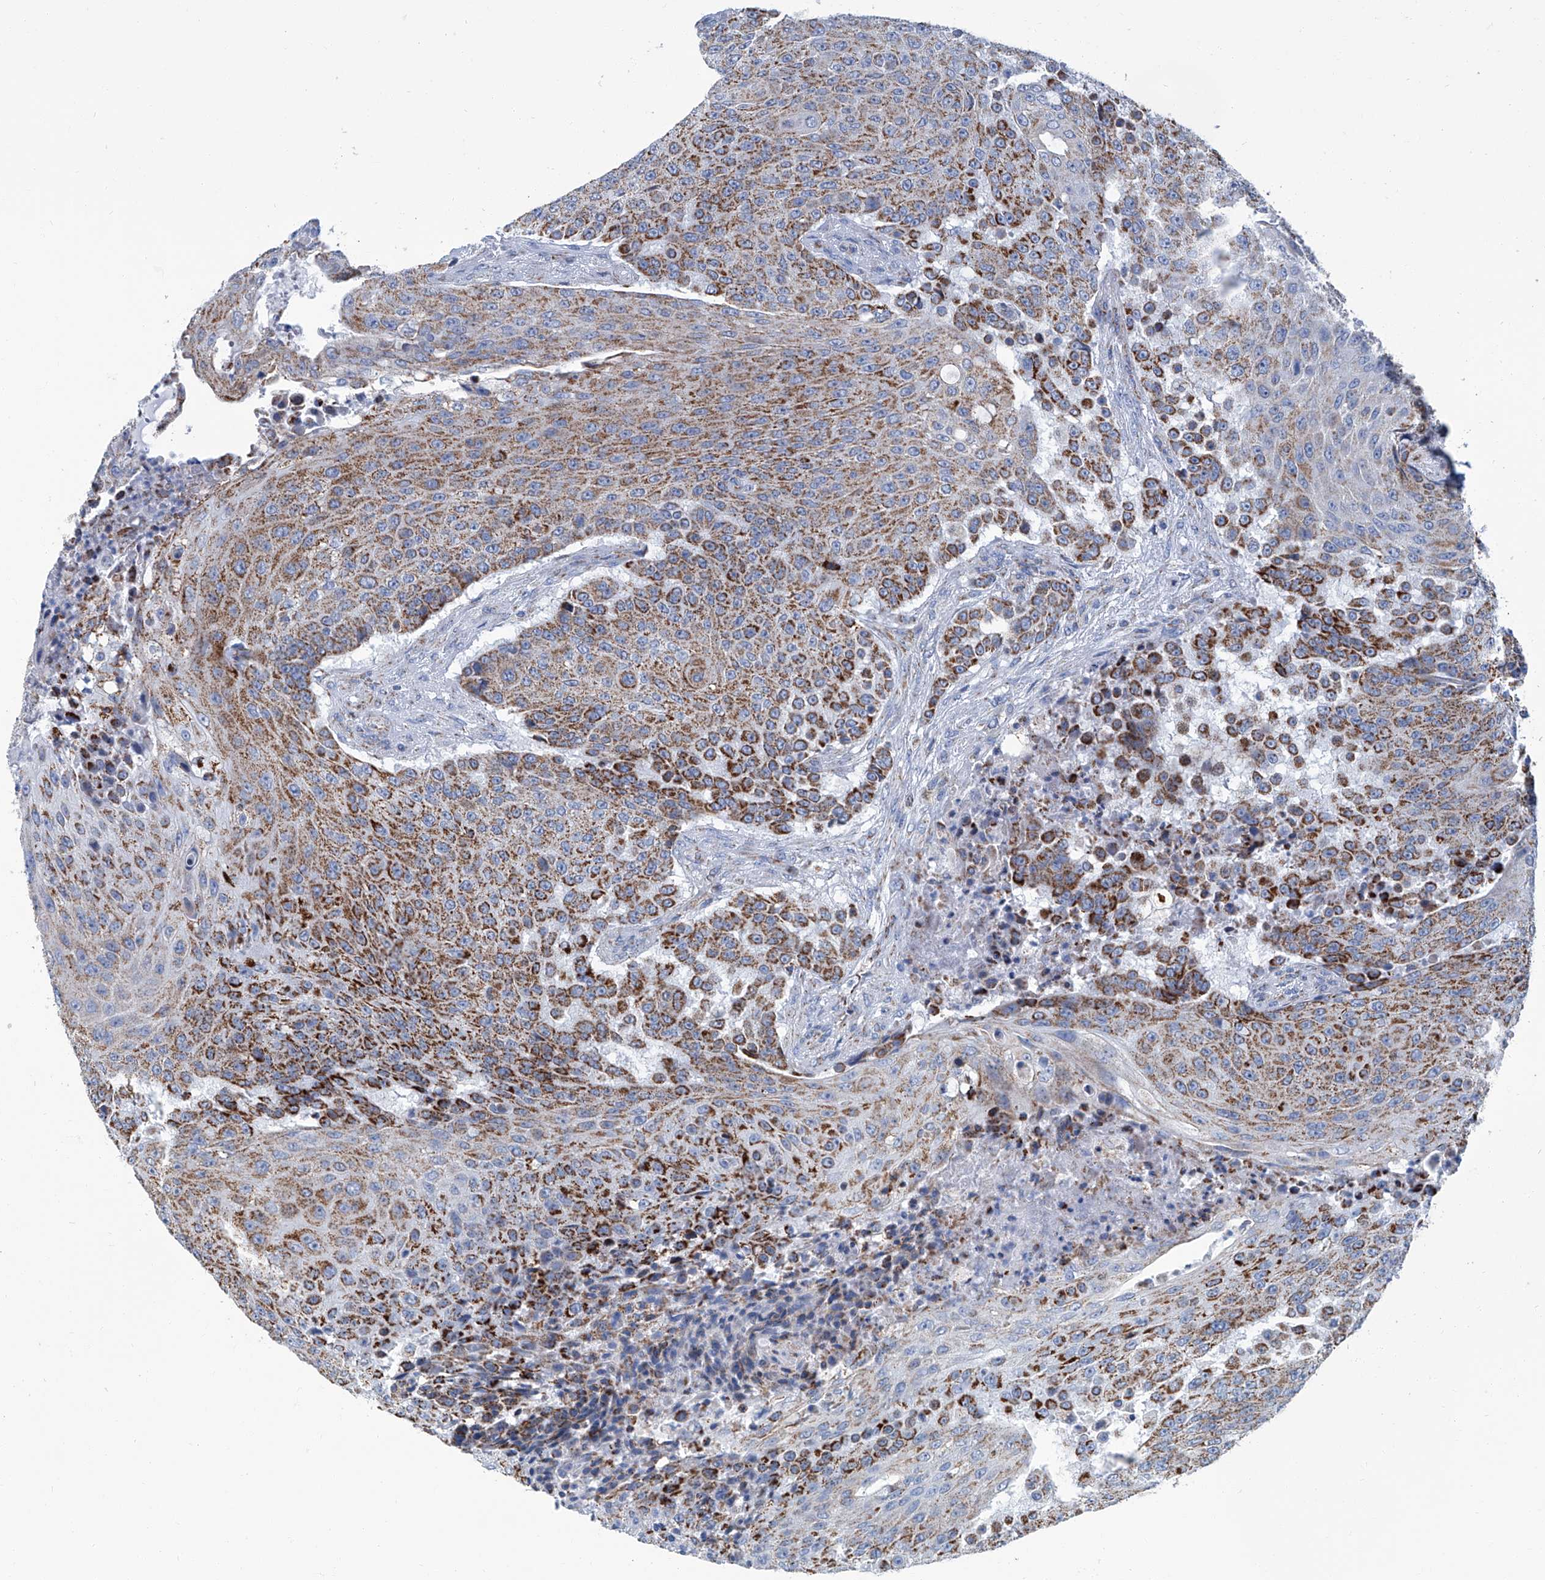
{"staining": {"intensity": "moderate", "quantity": ">75%", "location": "cytoplasmic/membranous"}, "tissue": "urothelial cancer", "cell_type": "Tumor cells", "image_type": "cancer", "snomed": [{"axis": "morphology", "description": "Urothelial carcinoma, High grade"}, {"axis": "topography", "description": "Urinary bladder"}], "caption": "Approximately >75% of tumor cells in urothelial carcinoma (high-grade) display moderate cytoplasmic/membranous protein staining as visualized by brown immunohistochemical staining.", "gene": "MT-ND1", "patient": {"sex": "female", "age": 63}}